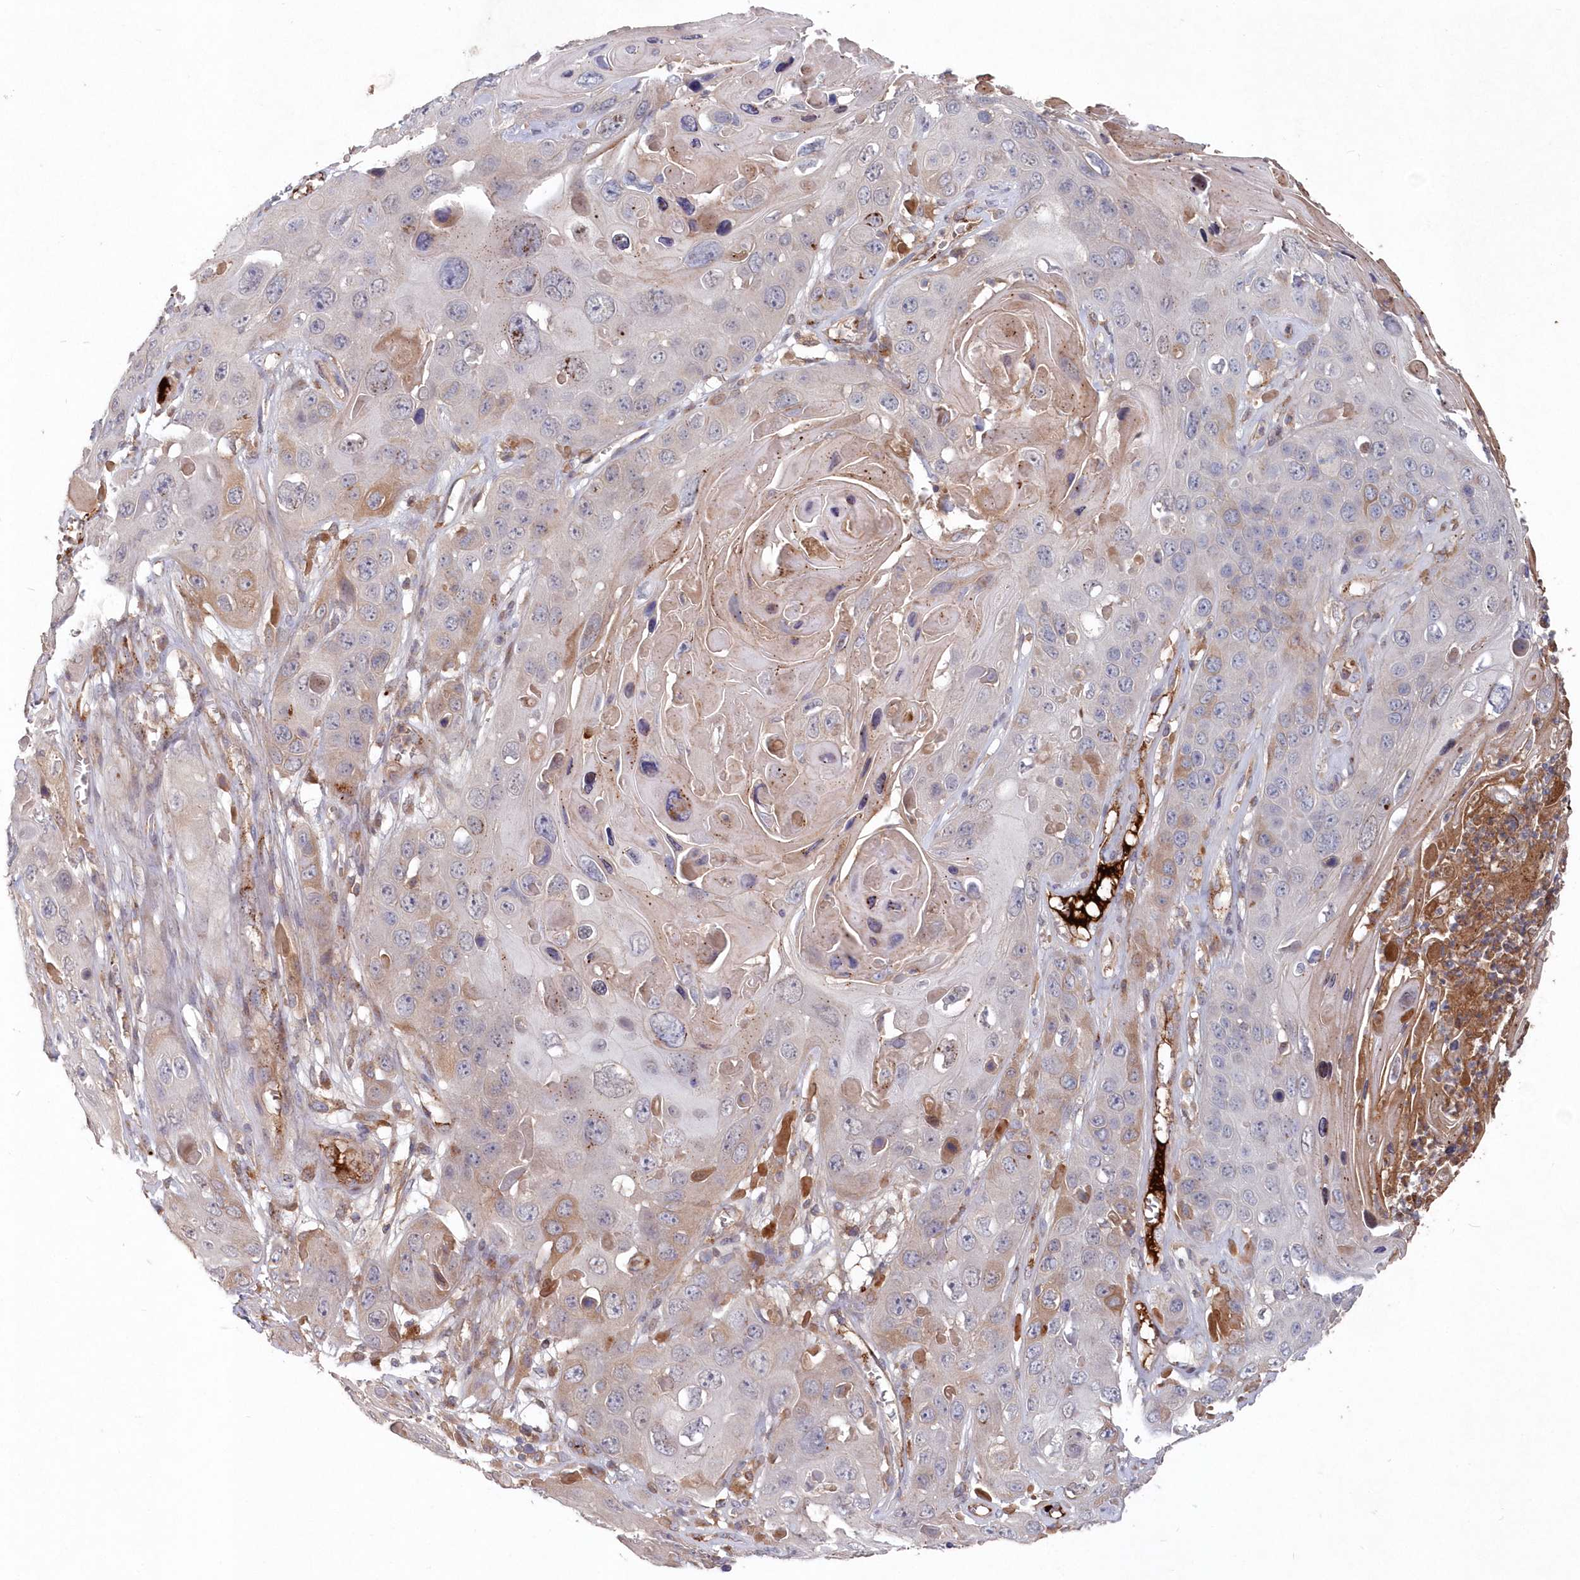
{"staining": {"intensity": "moderate", "quantity": "<25%", "location": "cytoplasmic/membranous"}, "tissue": "skin cancer", "cell_type": "Tumor cells", "image_type": "cancer", "snomed": [{"axis": "morphology", "description": "Squamous cell carcinoma, NOS"}, {"axis": "topography", "description": "Skin"}], "caption": "Immunohistochemical staining of skin squamous cell carcinoma exhibits moderate cytoplasmic/membranous protein expression in about <25% of tumor cells.", "gene": "ABHD14B", "patient": {"sex": "male", "age": 55}}